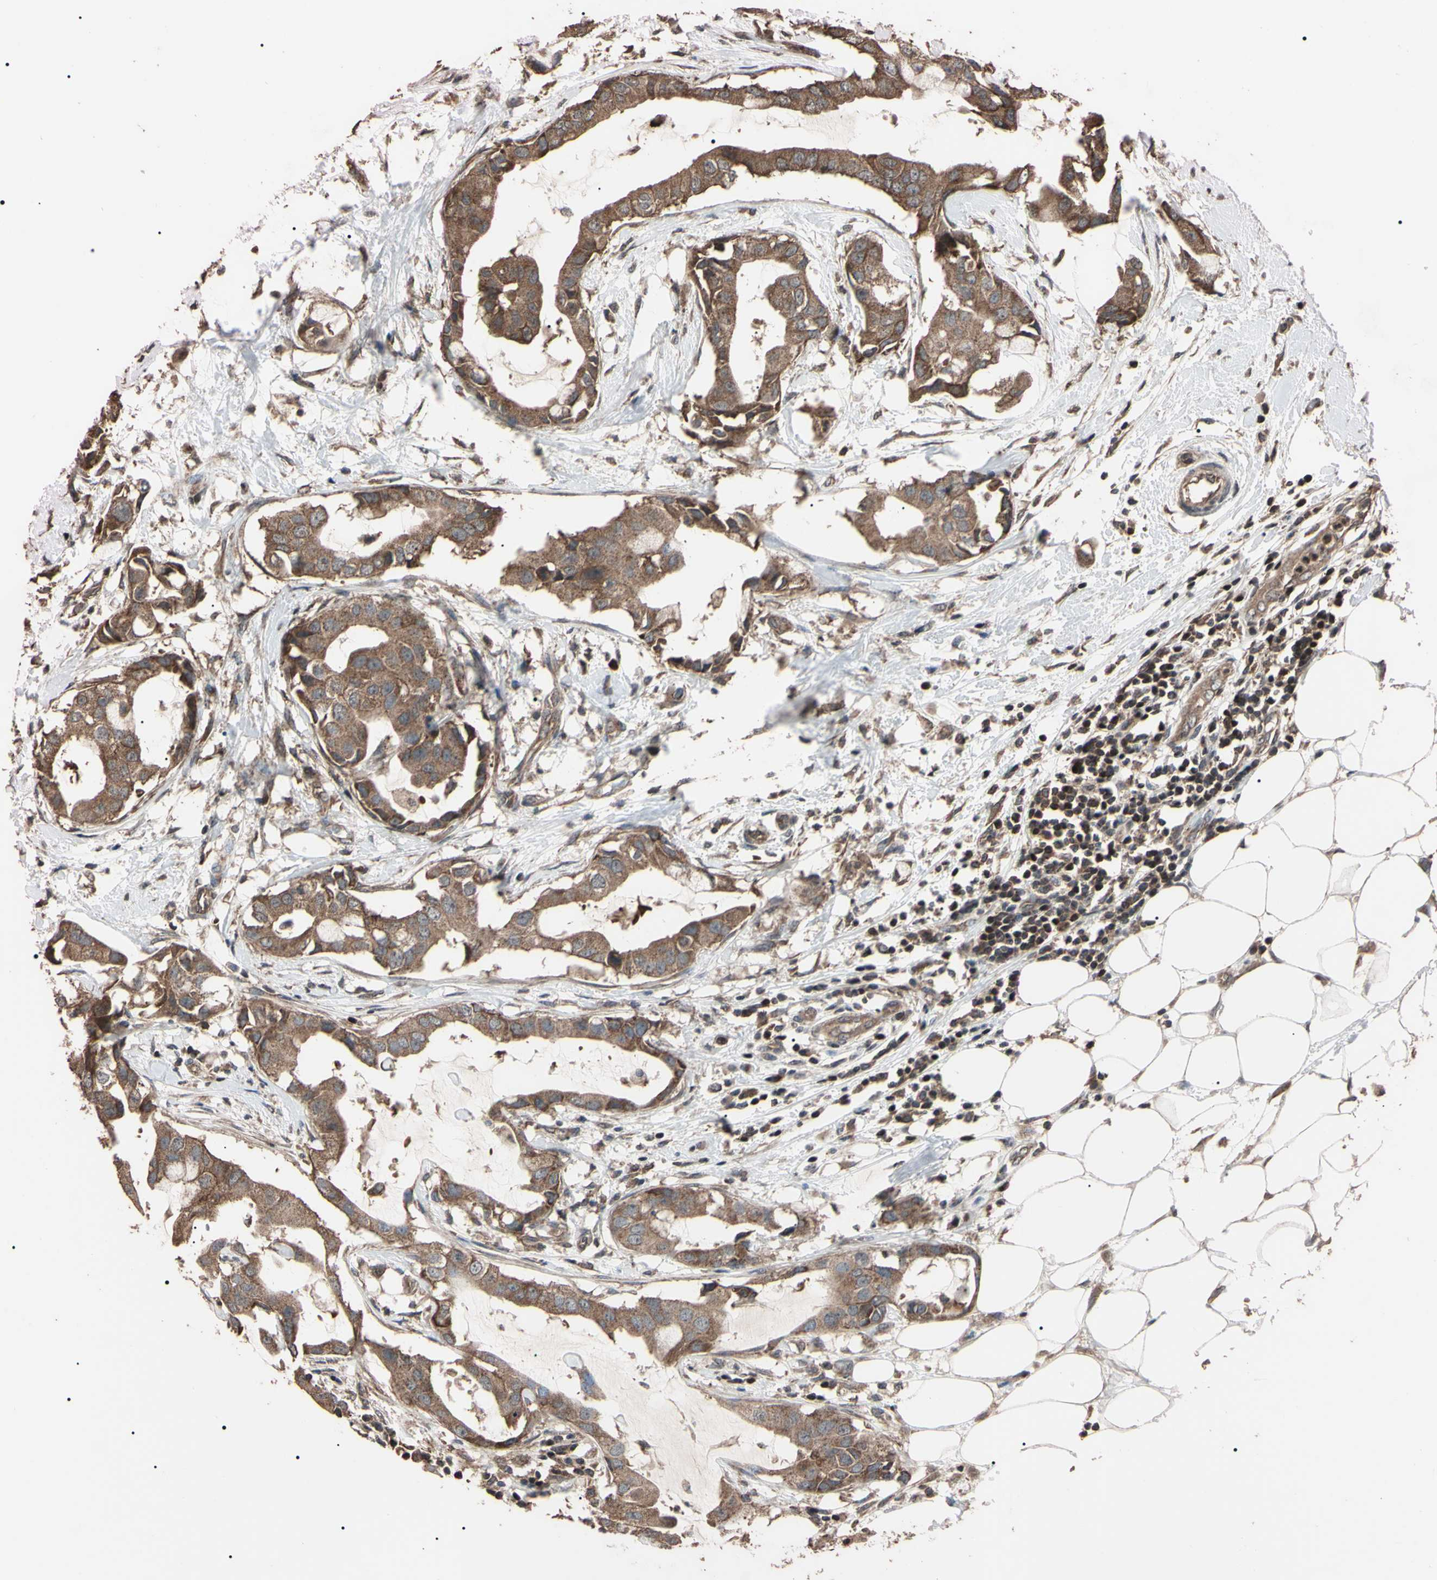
{"staining": {"intensity": "moderate", "quantity": ">75%", "location": "cytoplasmic/membranous"}, "tissue": "breast cancer", "cell_type": "Tumor cells", "image_type": "cancer", "snomed": [{"axis": "morphology", "description": "Duct carcinoma"}, {"axis": "topography", "description": "Breast"}], "caption": "Human breast cancer stained with a brown dye exhibits moderate cytoplasmic/membranous positive expression in approximately >75% of tumor cells.", "gene": "TNFRSF1A", "patient": {"sex": "female", "age": 40}}